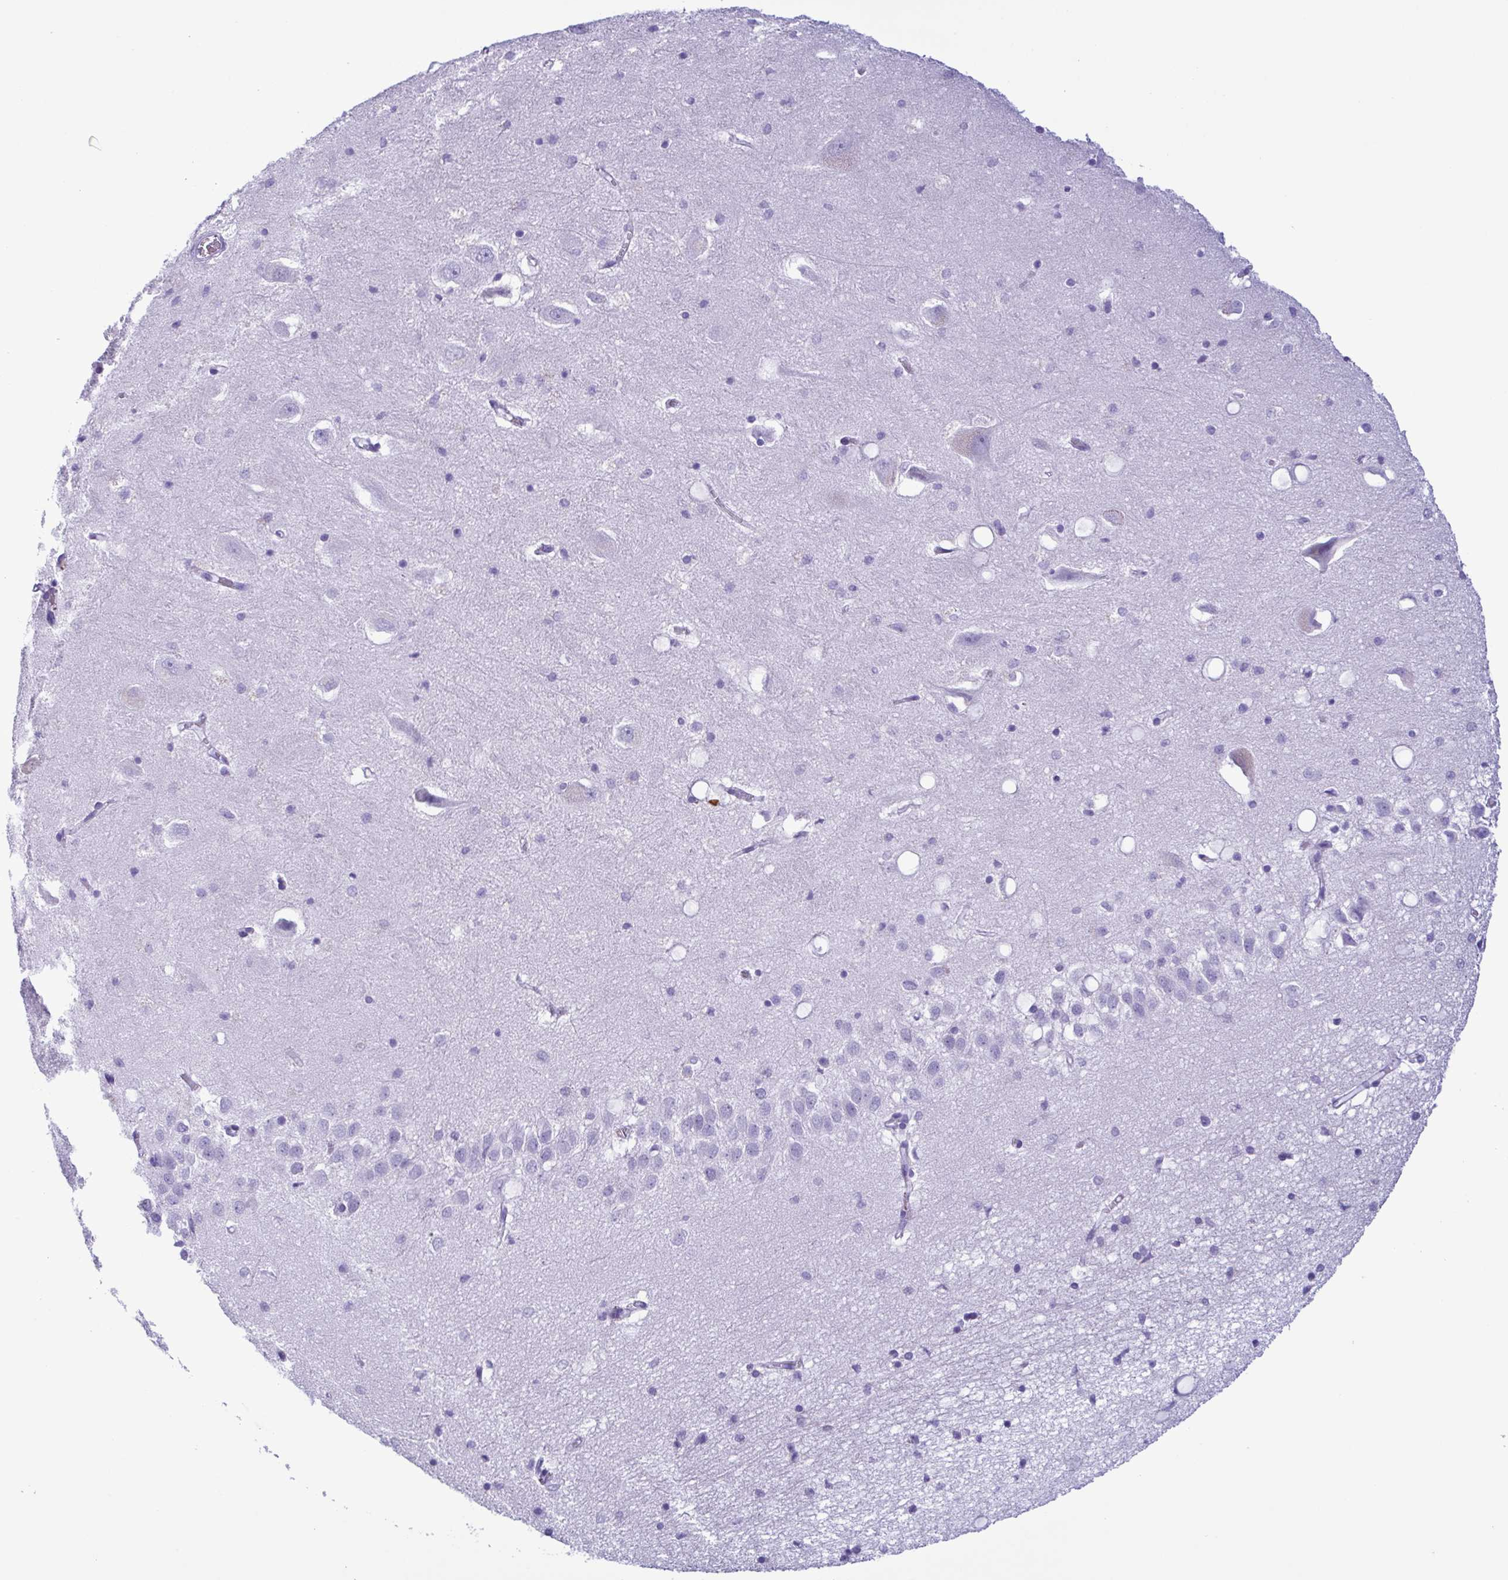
{"staining": {"intensity": "negative", "quantity": "none", "location": "none"}, "tissue": "hippocampus", "cell_type": "Glial cells", "image_type": "normal", "snomed": [{"axis": "morphology", "description": "Normal tissue, NOS"}, {"axis": "topography", "description": "Hippocampus"}], "caption": "Photomicrograph shows no significant protein staining in glial cells of unremarkable hippocampus. The staining was performed using DAB (3,3'-diaminobenzidine) to visualize the protein expression in brown, while the nuclei were stained in blue with hematoxylin (Magnification: 20x).", "gene": "LTF", "patient": {"sex": "male", "age": 58}}